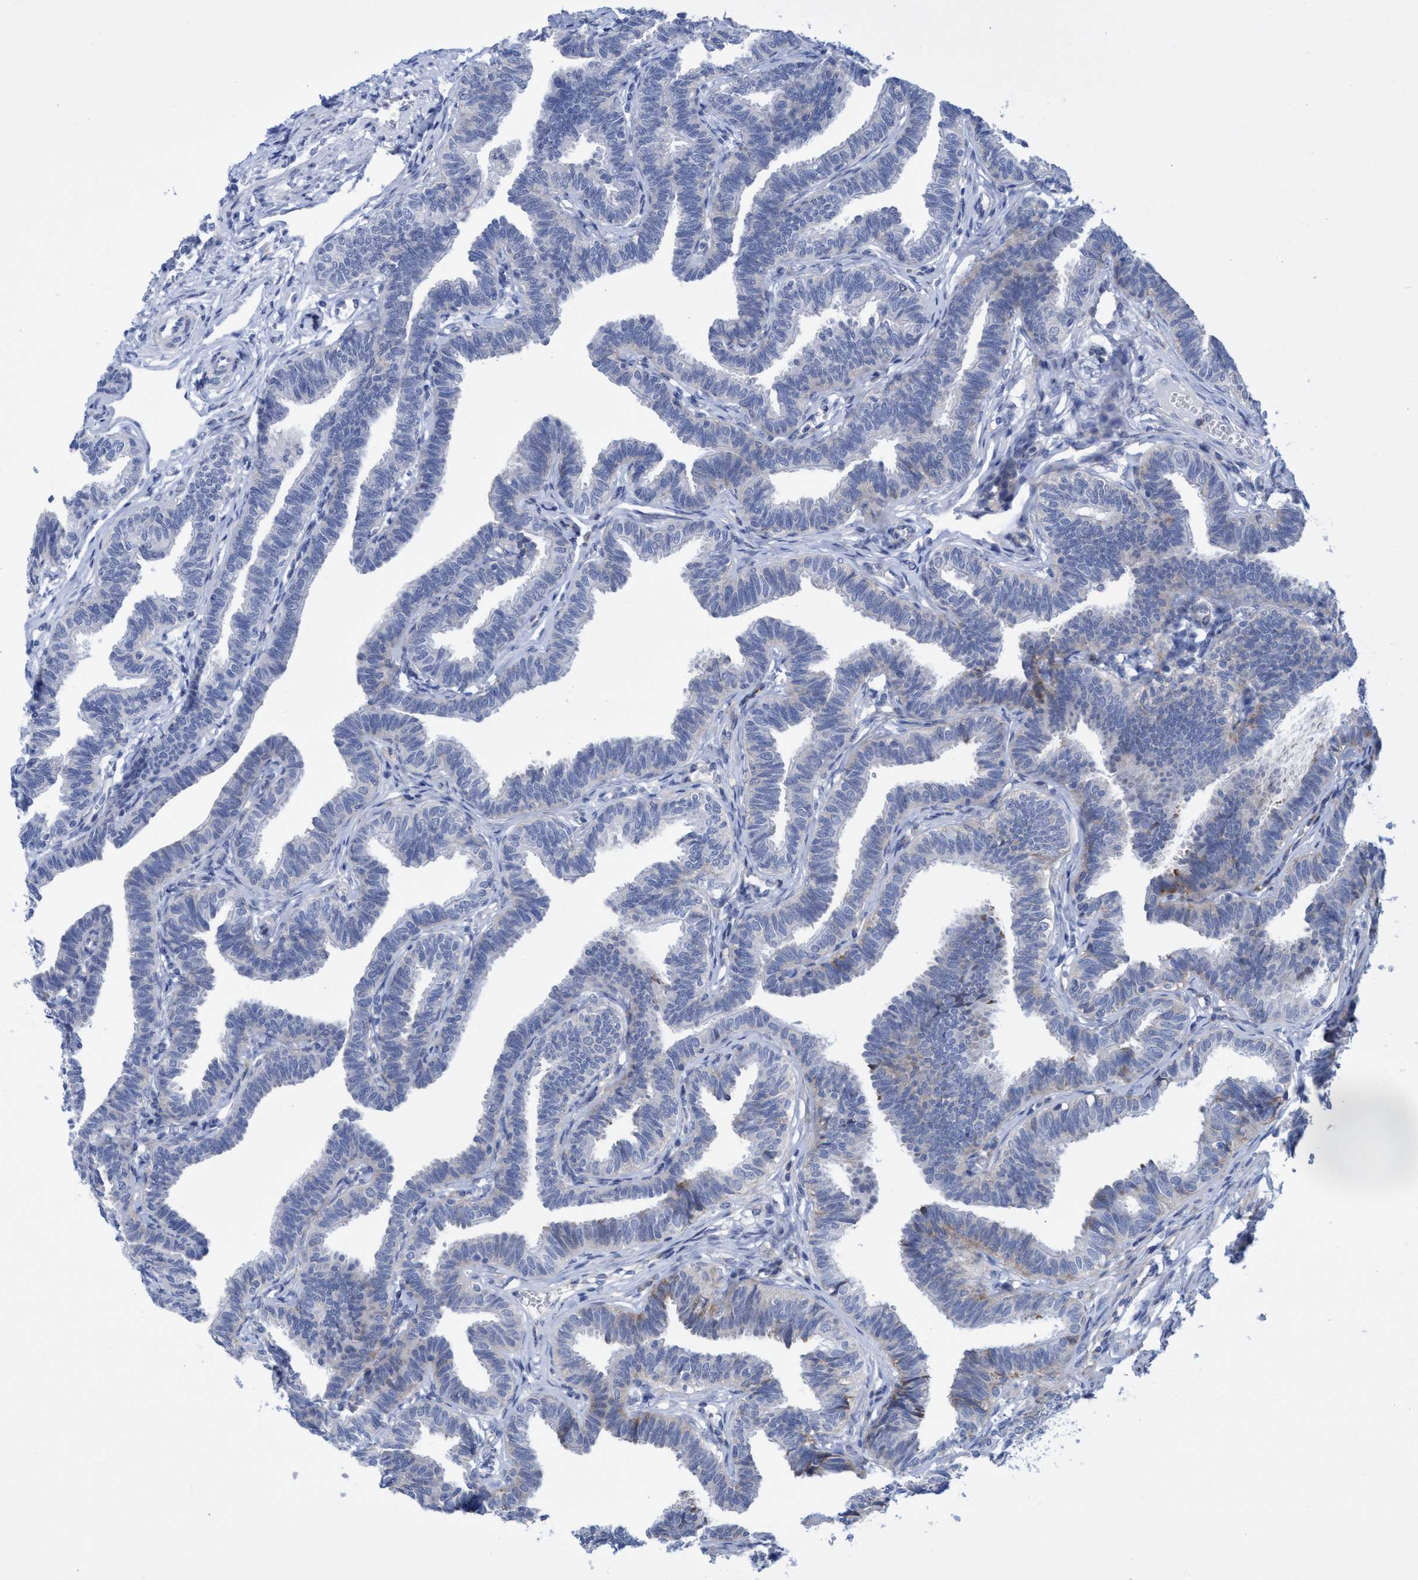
{"staining": {"intensity": "negative", "quantity": "none", "location": "none"}, "tissue": "fallopian tube", "cell_type": "Glandular cells", "image_type": "normal", "snomed": [{"axis": "morphology", "description": "Normal tissue, NOS"}, {"axis": "topography", "description": "Fallopian tube"}, {"axis": "topography", "description": "Ovary"}], "caption": "This is an immunohistochemistry photomicrograph of normal fallopian tube. There is no staining in glandular cells.", "gene": "R3HCC1", "patient": {"sex": "female", "age": 23}}